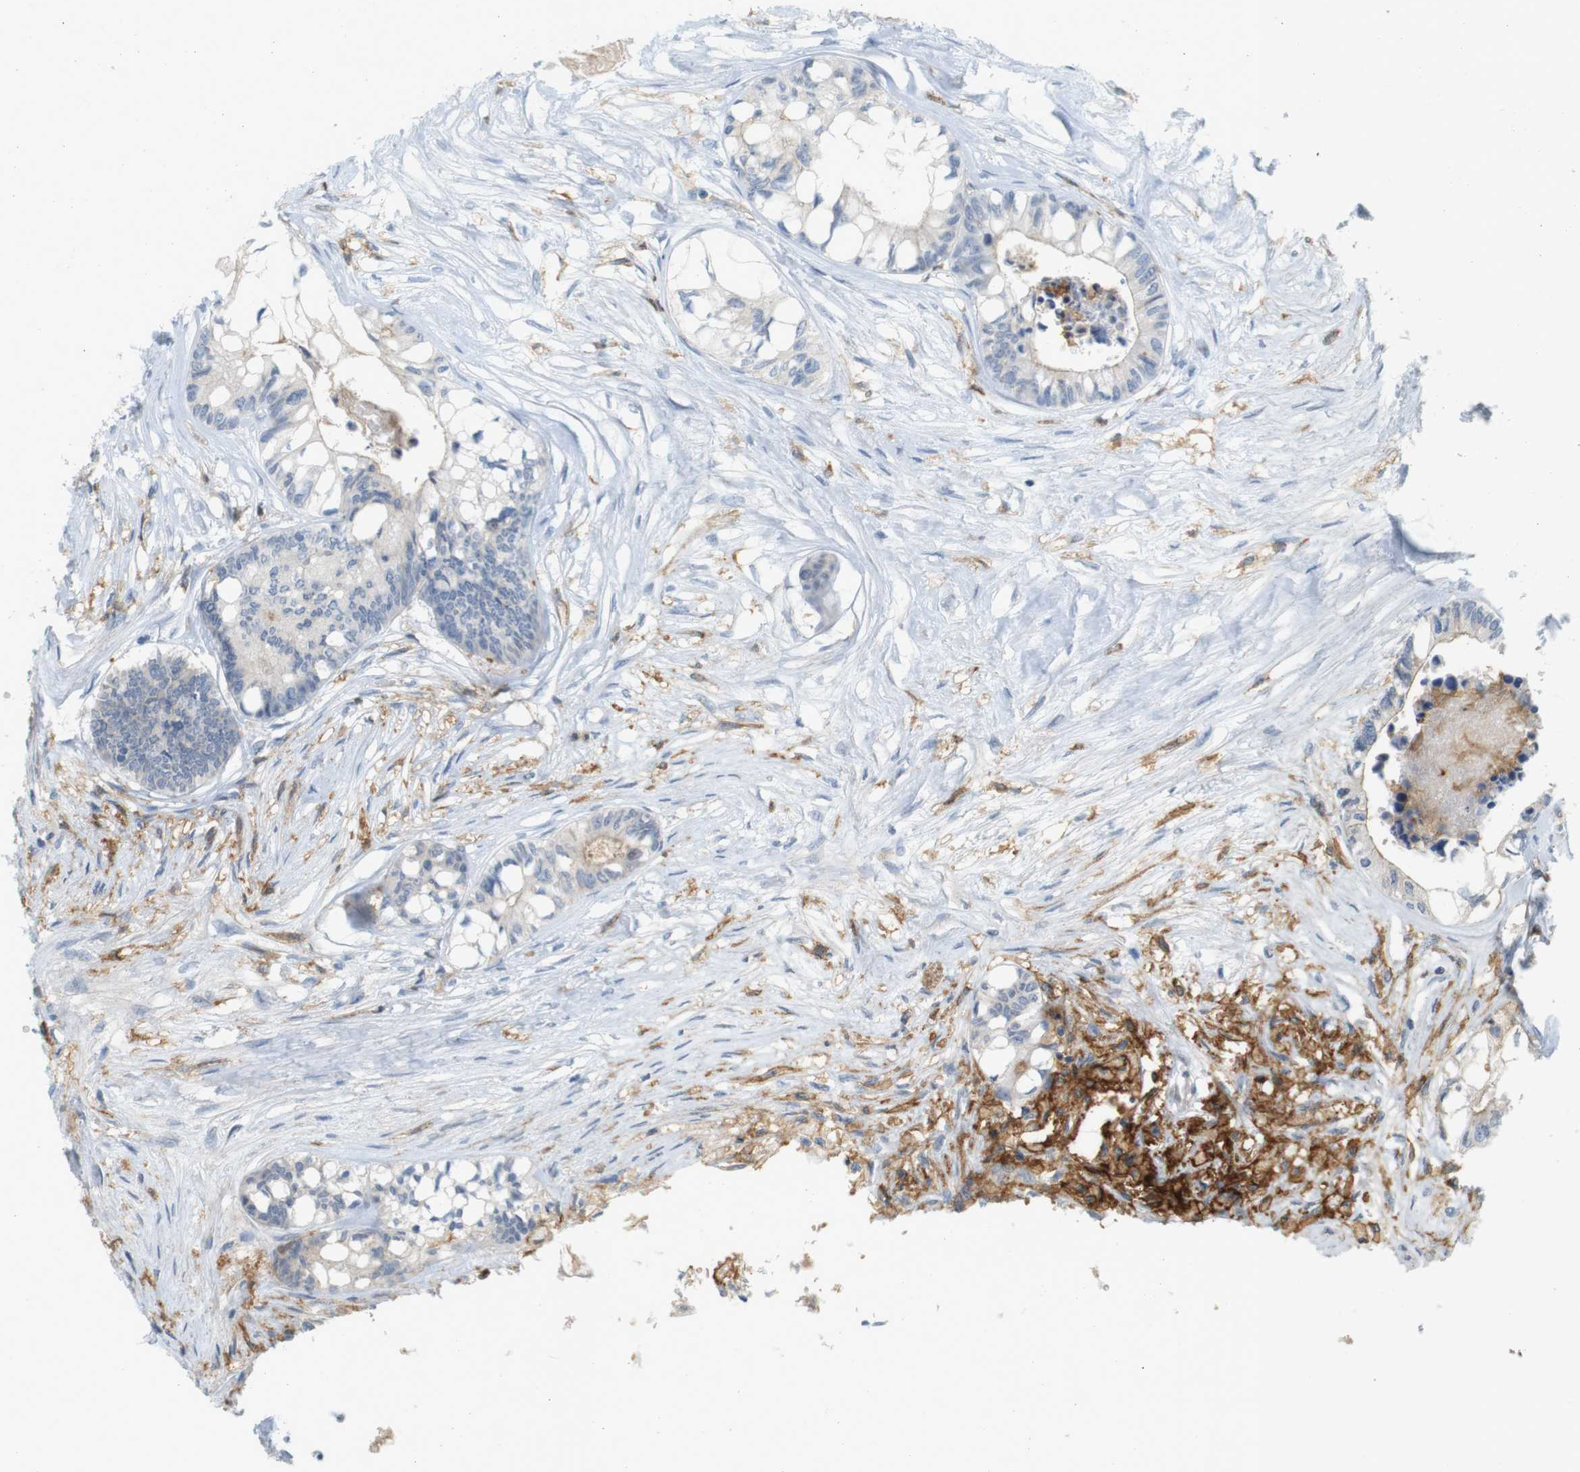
{"staining": {"intensity": "negative", "quantity": "none", "location": "none"}, "tissue": "colorectal cancer", "cell_type": "Tumor cells", "image_type": "cancer", "snomed": [{"axis": "morphology", "description": "Adenocarcinoma, NOS"}, {"axis": "topography", "description": "Rectum"}], "caption": "The micrograph shows no significant expression in tumor cells of colorectal cancer.", "gene": "SIRPA", "patient": {"sex": "male", "age": 63}}